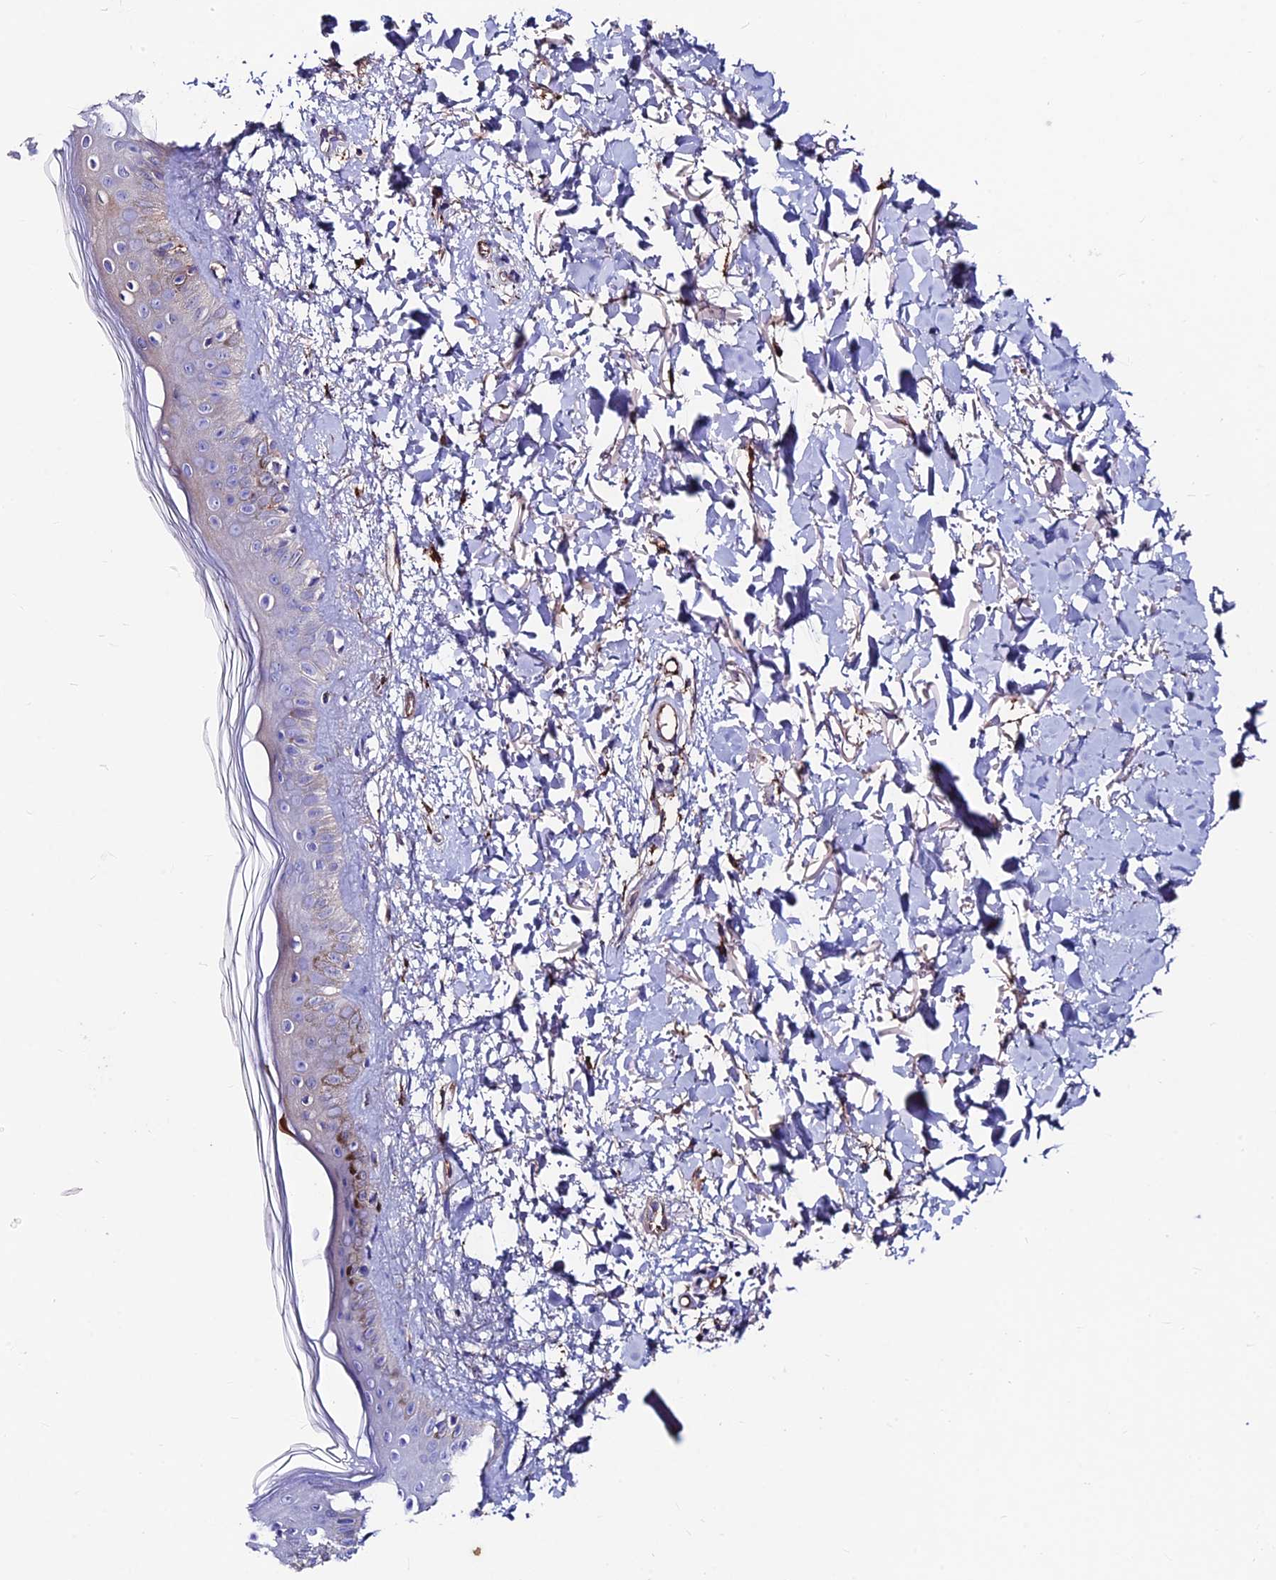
{"staining": {"intensity": "moderate", "quantity": ">75%", "location": "cytoplasmic/membranous"}, "tissue": "skin", "cell_type": "Fibroblasts", "image_type": "normal", "snomed": [{"axis": "morphology", "description": "Normal tissue, NOS"}, {"axis": "topography", "description": "Skin"}], "caption": "The photomicrograph demonstrates immunohistochemical staining of normal skin. There is moderate cytoplasmic/membranous expression is seen in approximately >75% of fibroblasts.", "gene": "SLC25A16", "patient": {"sex": "female", "age": 58}}